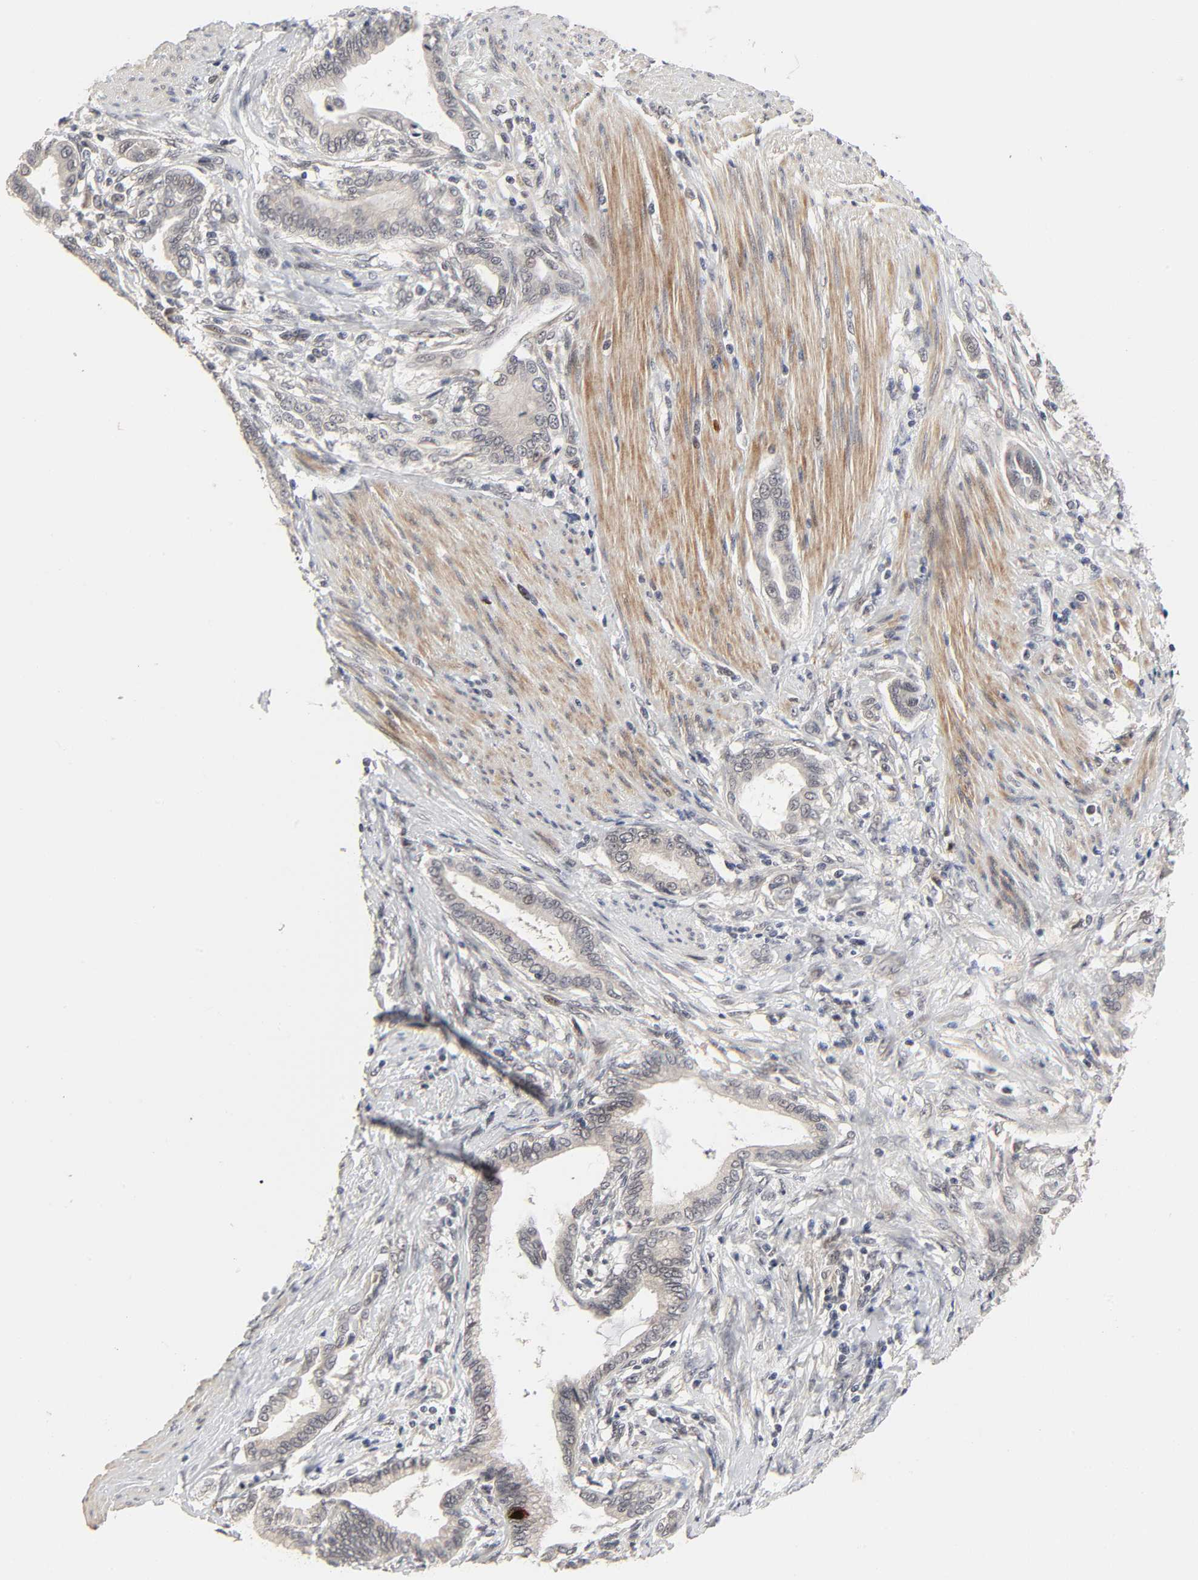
{"staining": {"intensity": "weak", "quantity": ">75%", "location": "nuclear"}, "tissue": "pancreatic cancer", "cell_type": "Tumor cells", "image_type": "cancer", "snomed": [{"axis": "morphology", "description": "Adenocarcinoma, NOS"}, {"axis": "topography", "description": "Pancreas"}], "caption": "A photomicrograph of human pancreatic adenocarcinoma stained for a protein demonstrates weak nuclear brown staining in tumor cells.", "gene": "ZKSCAN8", "patient": {"sex": "female", "age": 64}}